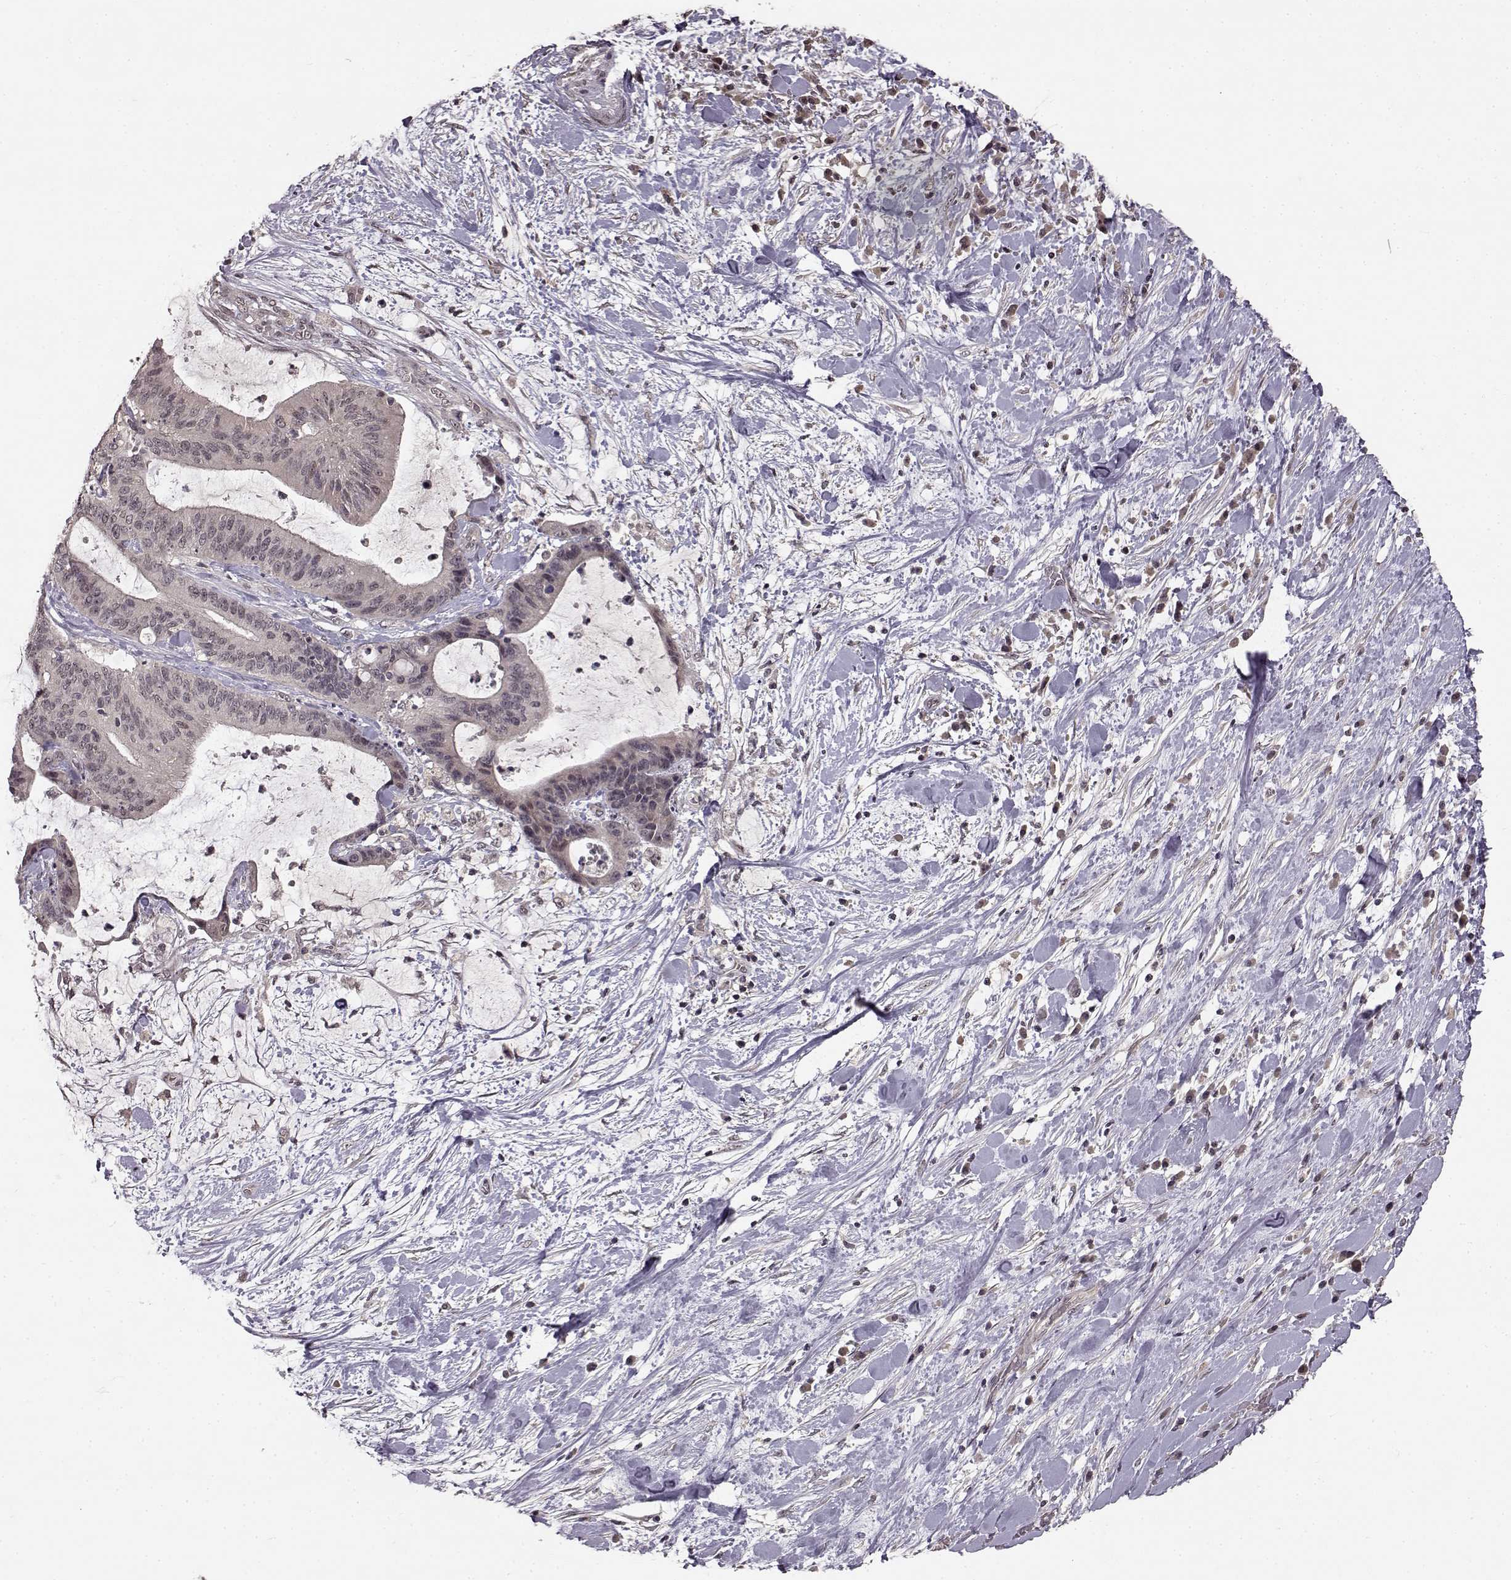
{"staining": {"intensity": "negative", "quantity": "none", "location": "none"}, "tissue": "liver cancer", "cell_type": "Tumor cells", "image_type": "cancer", "snomed": [{"axis": "morphology", "description": "Cholangiocarcinoma"}, {"axis": "topography", "description": "Liver"}], "caption": "DAB (3,3'-diaminobenzidine) immunohistochemical staining of human liver cholangiocarcinoma exhibits no significant expression in tumor cells. Brightfield microscopy of immunohistochemistry stained with DAB (3,3'-diaminobenzidine) (brown) and hematoxylin (blue), captured at high magnification.", "gene": "NTRK2", "patient": {"sex": "female", "age": 73}}